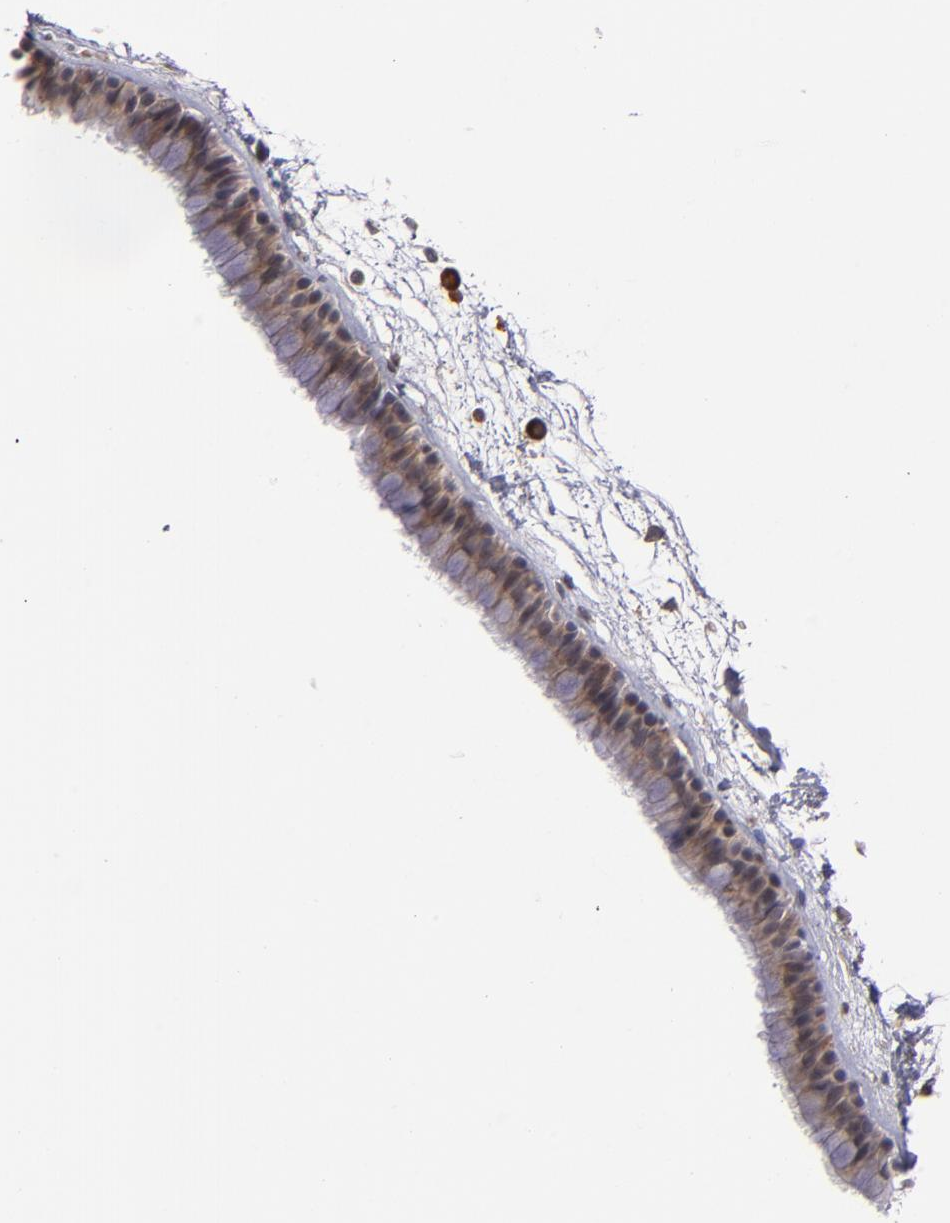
{"staining": {"intensity": "moderate", "quantity": ">75%", "location": "cytoplasmic/membranous"}, "tissue": "nasopharynx", "cell_type": "Respiratory epithelial cells", "image_type": "normal", "snomed": [{"axis": "morphology", "description": "Normal tissue, NOS"}, {"axis": "morphology", "description": "Inflammation, NOS"}, {"axis": "topography", "description": "Nasopharynx"}], "caption": "IHC (DAB (3,3'-diaminobenzidine)) staining of unremarkable nasopharynx reveals moderate cytoplasmic/membranous protein positivity in approximately >75% of respiratory epithelial cells.", "gene": "CASP1", "patient": {"sex": "male", "age": 48}}